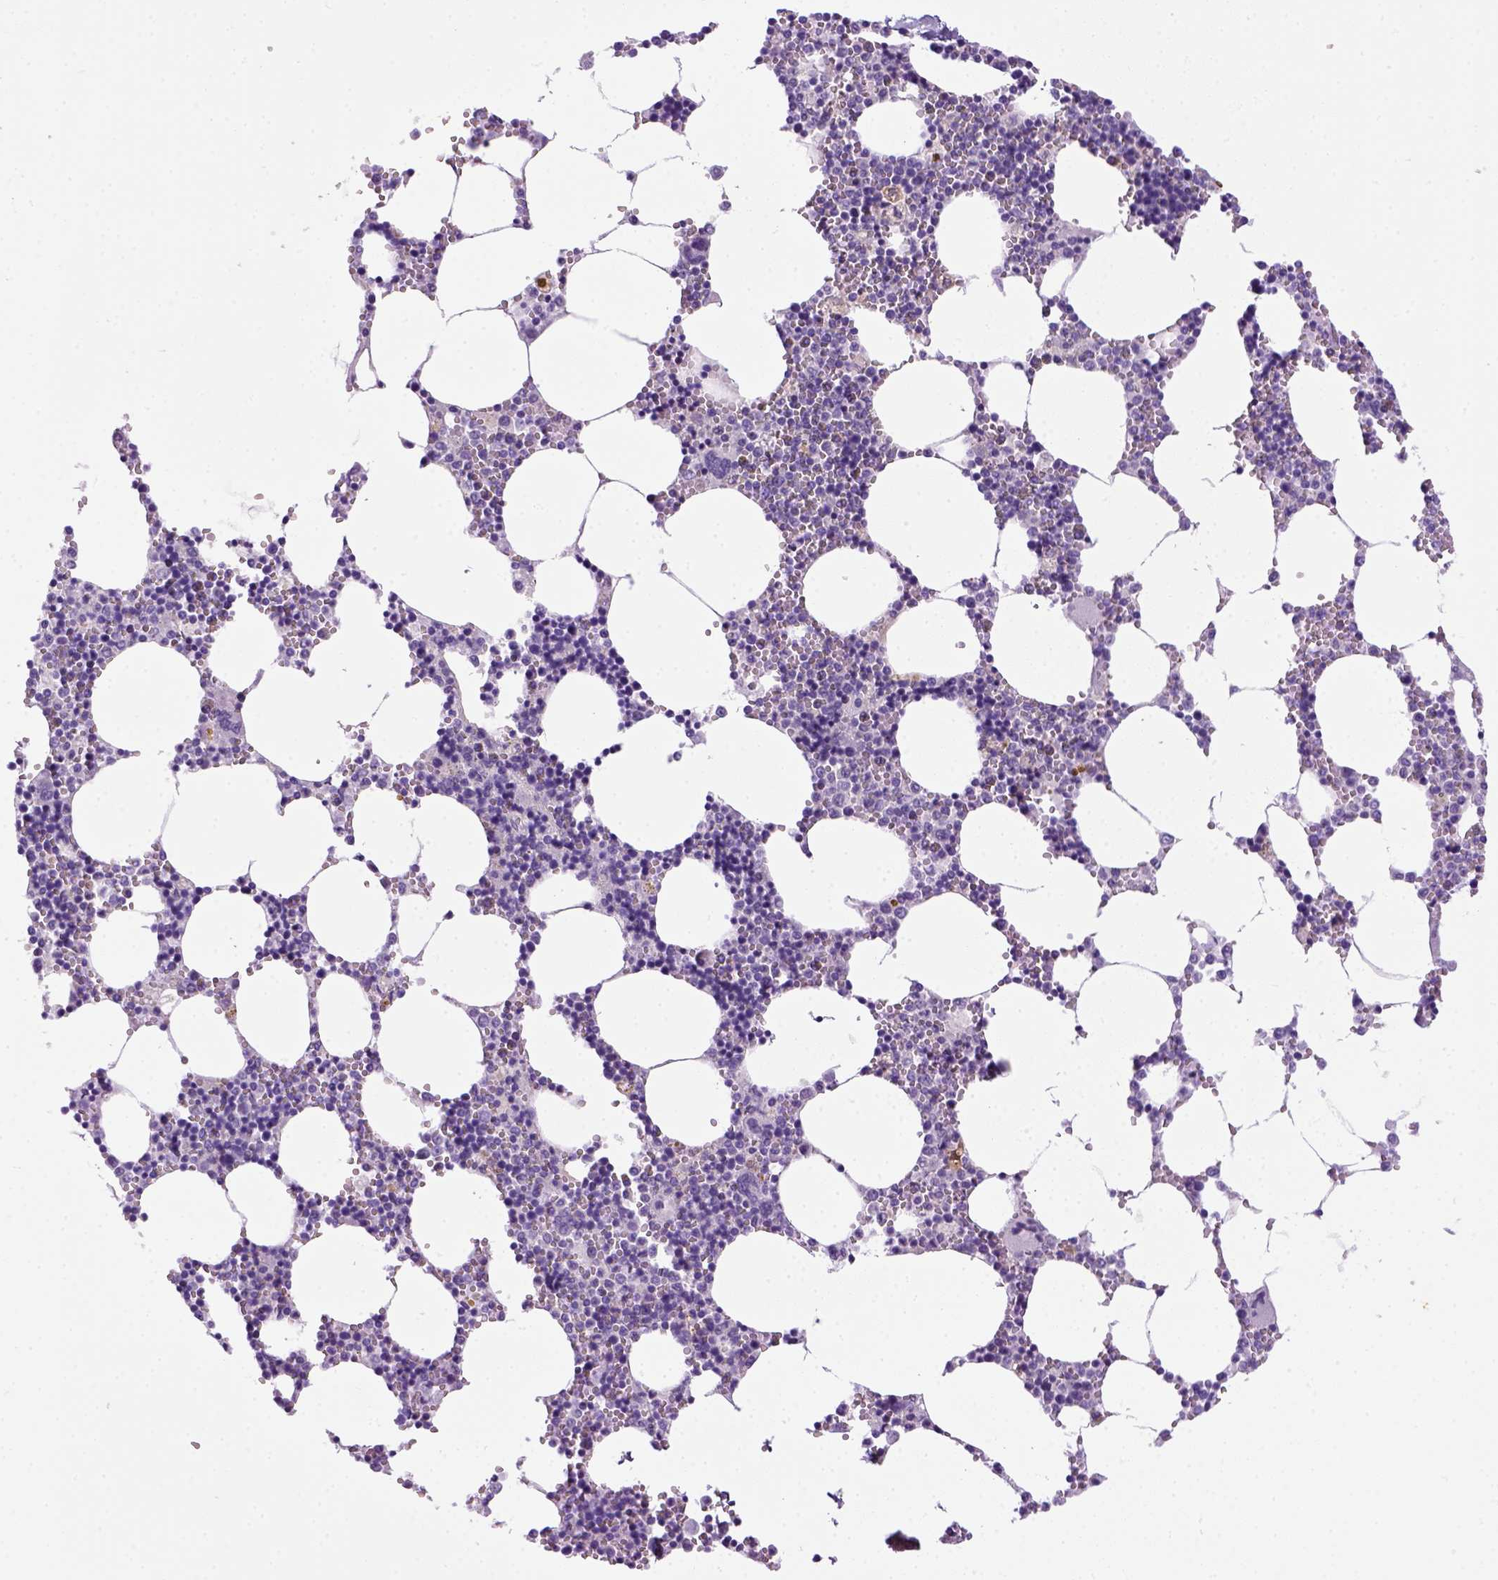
{"staining": {"intensity": "negative", "quantity": "none", "location": "none"}, "tissue": "bone marrow", "cell_type": "Hematopoietic cells", "image_type": "normal", "snomed": [{"axis": "morphology", "description": "Normal tissue, NOS"}, {"axis": "topography", "description": "Bone marrow"}], "caption": "Bone marrow was stained to show a protein in brown. There is no significant expression in hematopoietic cells. (Stains: DAB (3,3'-diaminobenzidine) immunohistochemistry with hematoxylin counter stain, Microscopy: brightfield microscopy at high magnification).", "gene": "SGCG", "patient": {"sex": "male", "age": 54}}